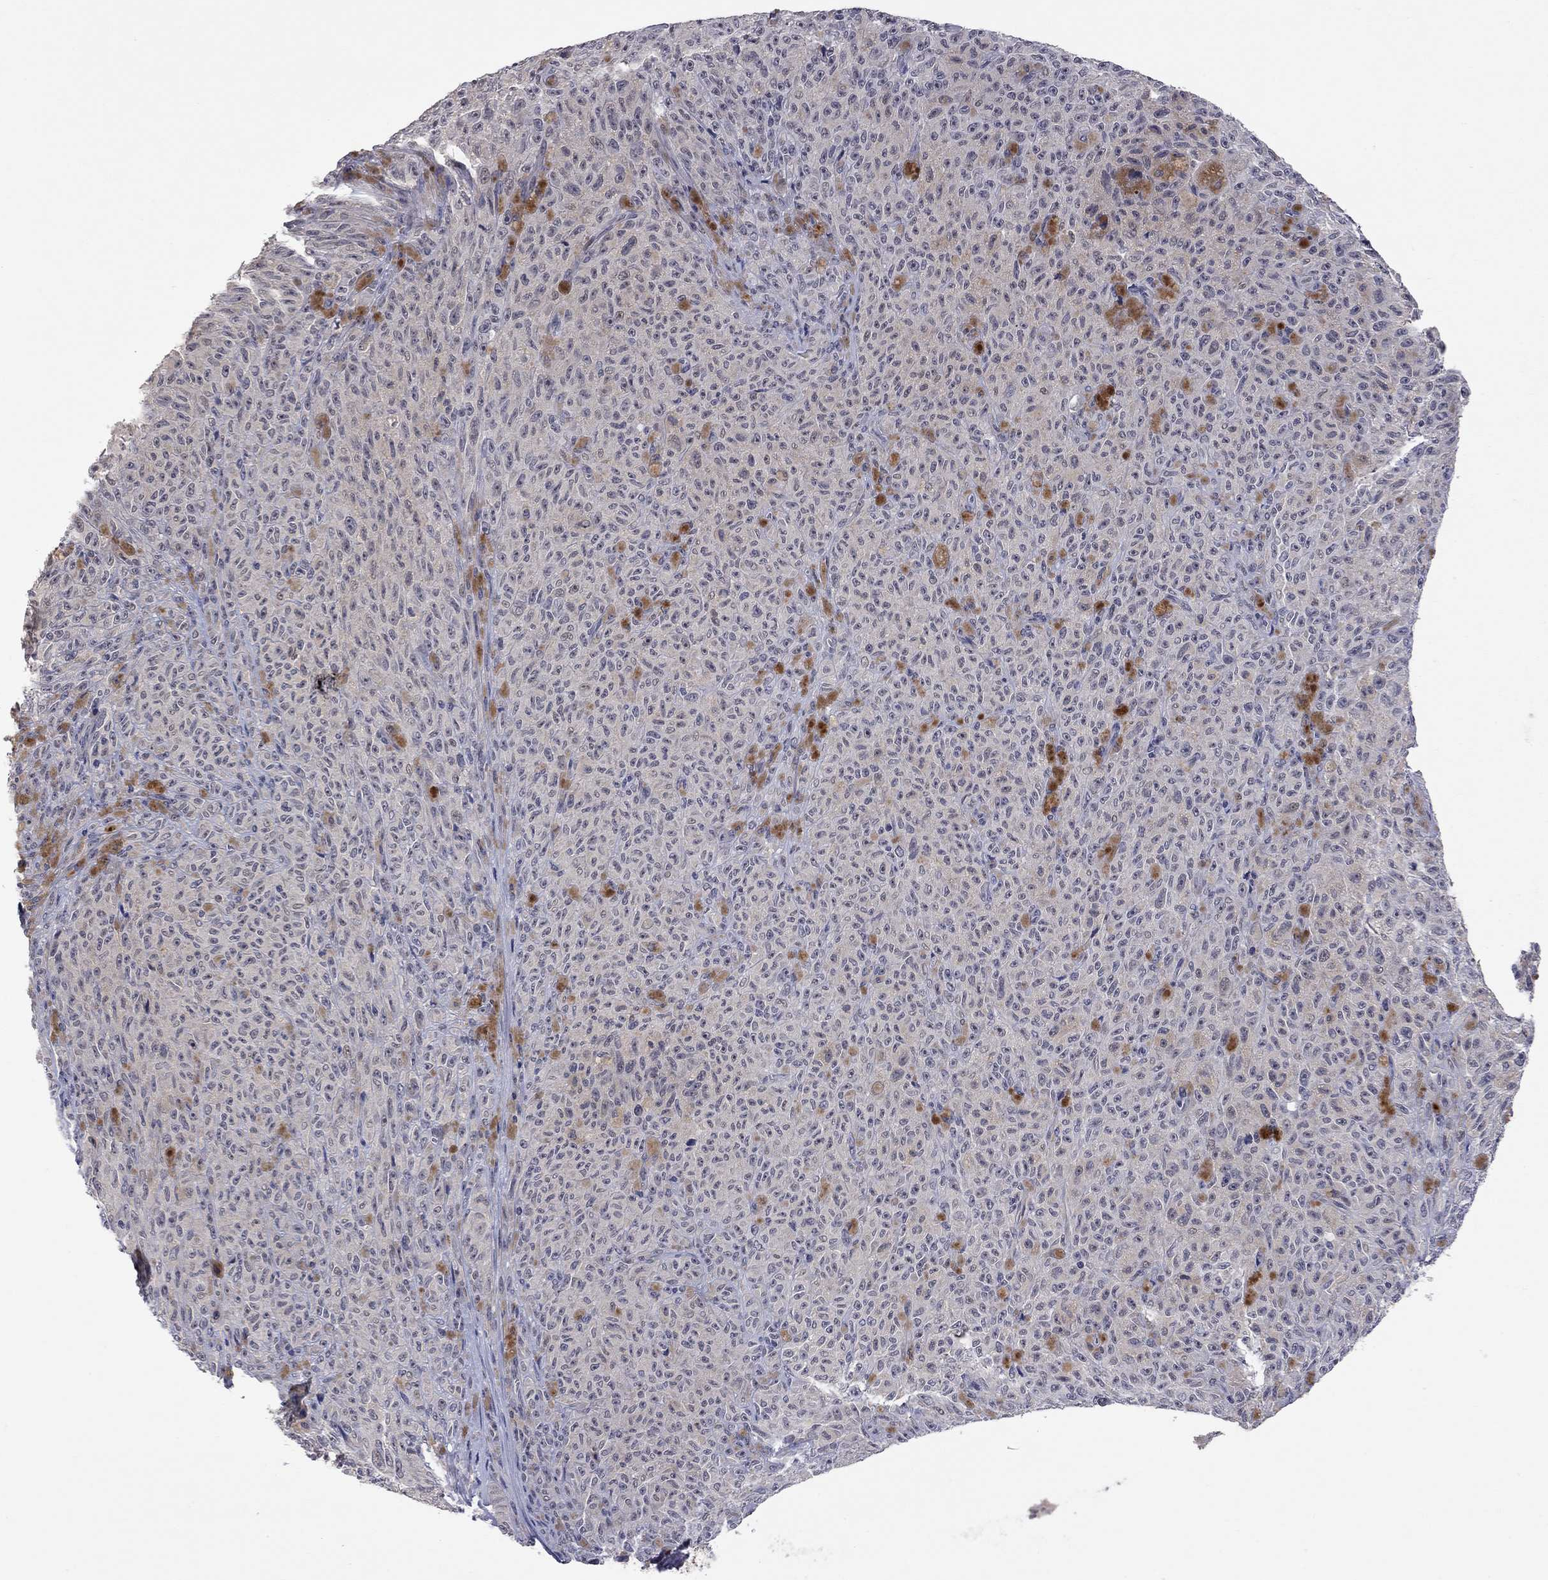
{"staining": {"intensity": "negative", "quantity": "none", "location": "none"}, "tissue": "melanoma", "cell_type": "Tumor cells", "image_type": "cancer", "snomed": [{"axis": "morphology", "description": "Malignant melanoma, NOS"}, {"axis": "topography", "description": "Skin"}], "caption": "This is an immunohistochemistry micrograph of malignant melanoma. There is no expression in tumor cells.", "gene": "FABP12", "patient": {"sex": "female", "age": 82}}